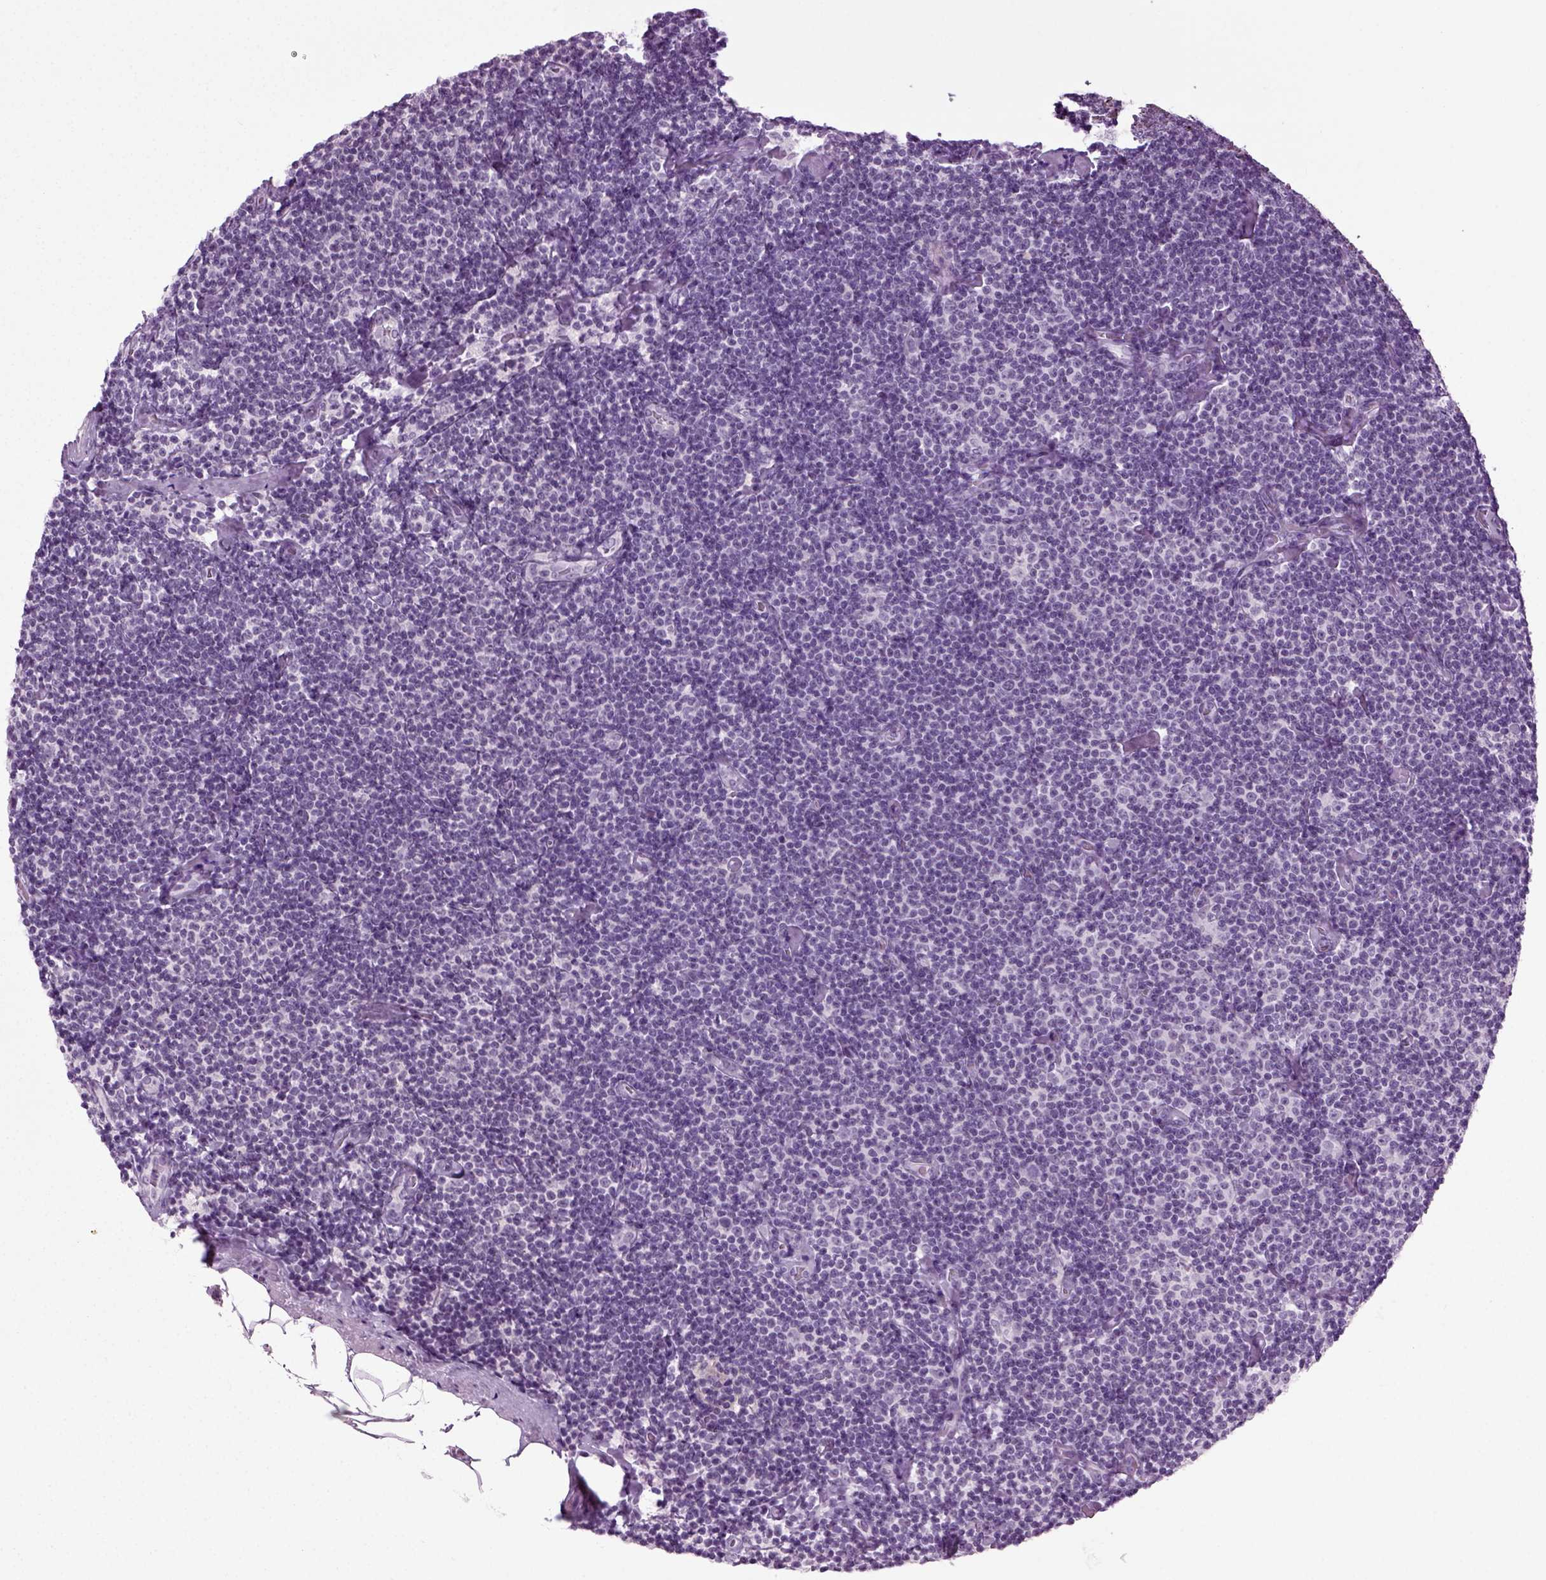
{"staining": {"intensity": "negative", "quantity": "none", "location": "none"}, "tissue": "lymphoma", "cell_type": "Tumor cells", "image_type": "cancer", "snomed": [{"axis": "morphology", "description": "Malignant lymphoma, non-Hodgkin's type, Low grade"}, {"axis": "topography", "description": "Lymph node"}], "caption": "IHC photomicrograph of neoplastic tissue: human lymphoma stained with DAB (3,3'-diaminobenzidine) demonstrates no significant protein positivity in tumor cells. Nuclei are stained in blue.", "gene": "ZC2HC1C", "patient": {"sex": "male", "age": 81}}